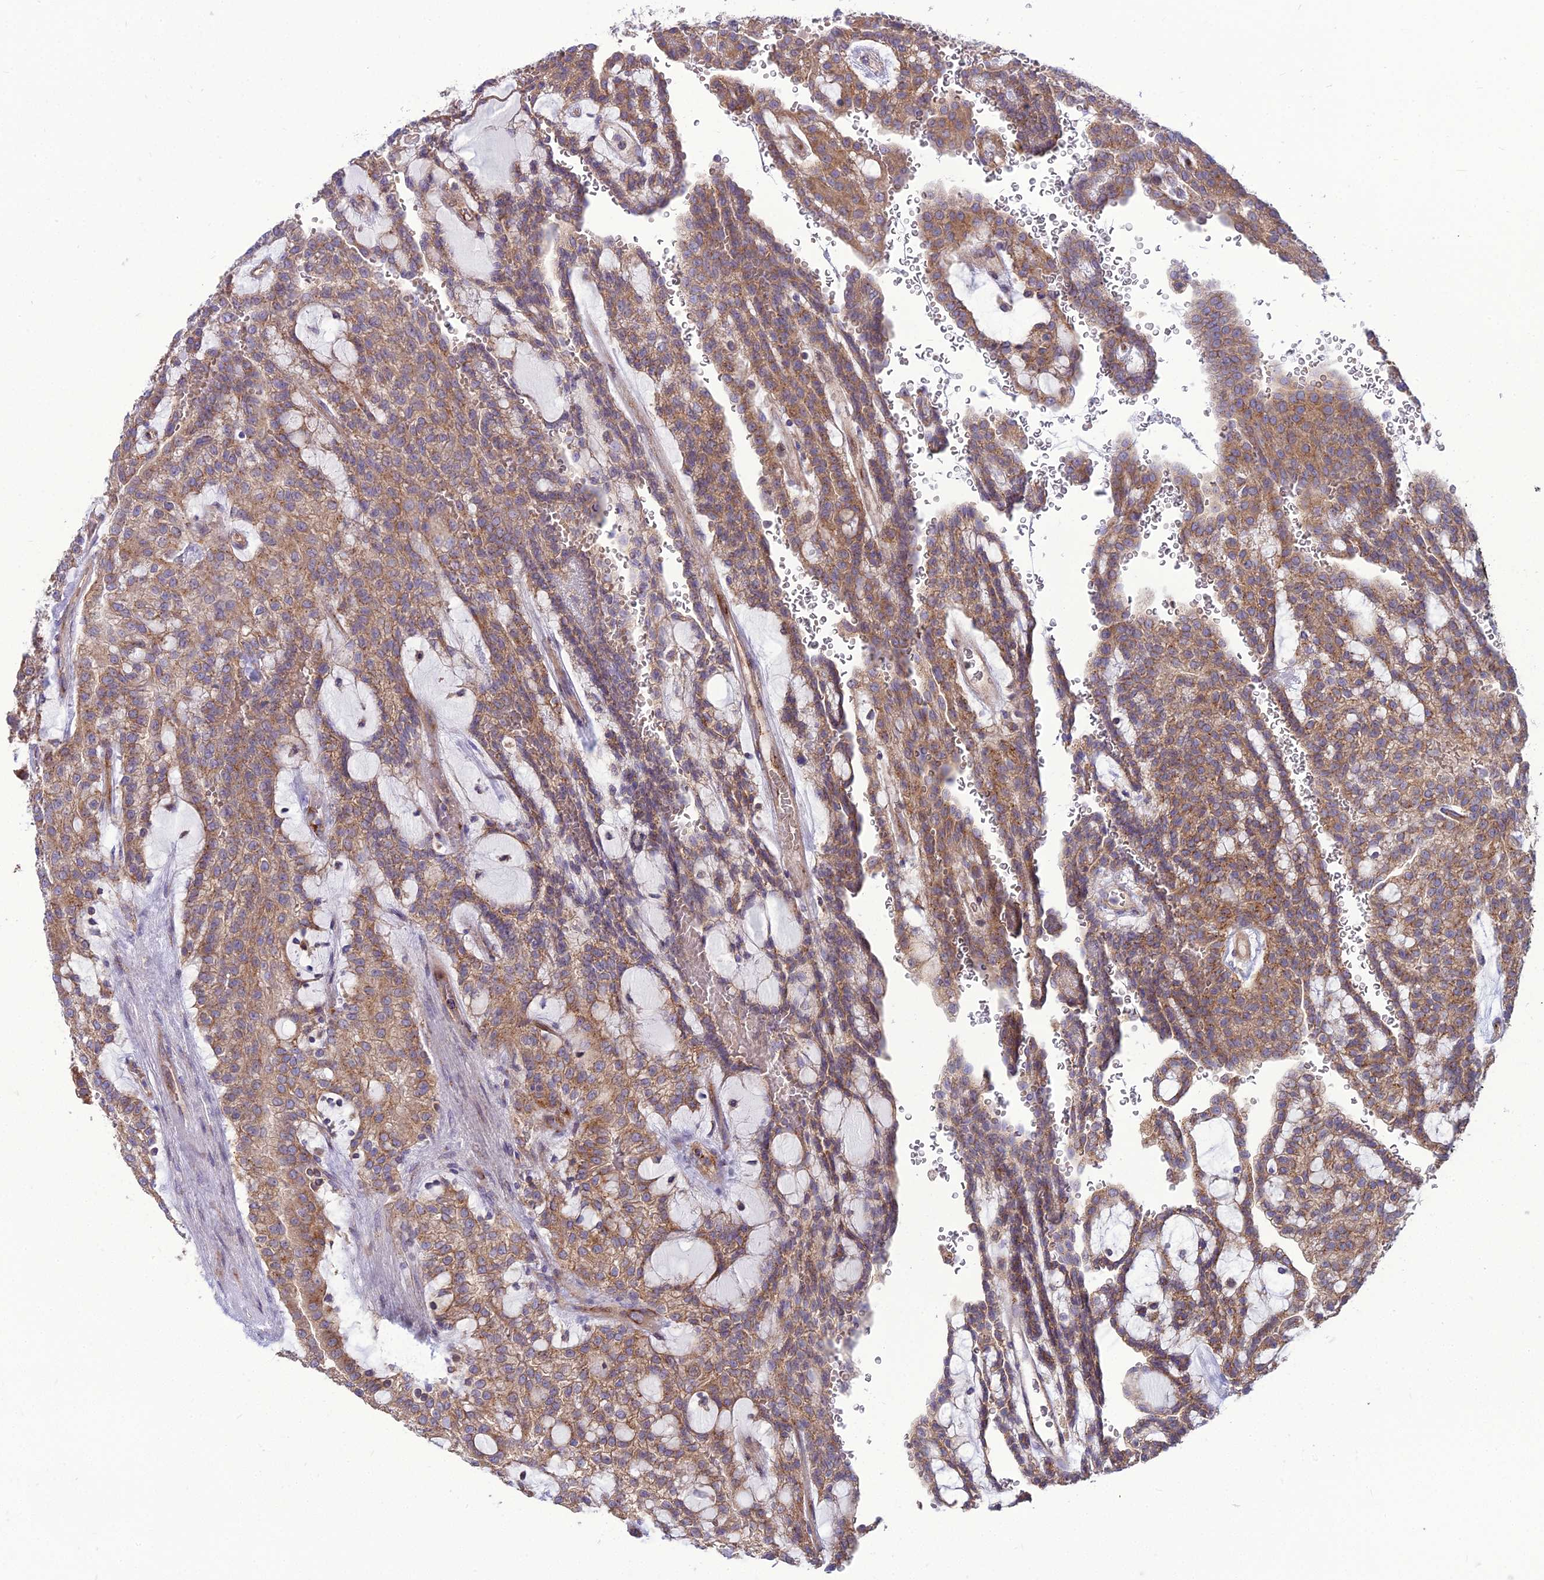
{"staining": {"intensity": "moderate", "quantity": ">75%", "location": "cytoplasmic/membranous"}, "tissue": "renal cancer", "cell_type": "Tumor cells", "image_type": "cancer", "snomed": [{"axis": "morphology", "description": "Adenocarcinoma, NOS"}, {"axis": "topography", "description": "Kidney"}], "caption": "A brown stain highlights moderate cytoplasmic/membranous expression of a protein in human adenocarcinoma (renal) tumor cells.", "gene": "SPRYD7", "patient": {"sex": "male", "age": 63}}